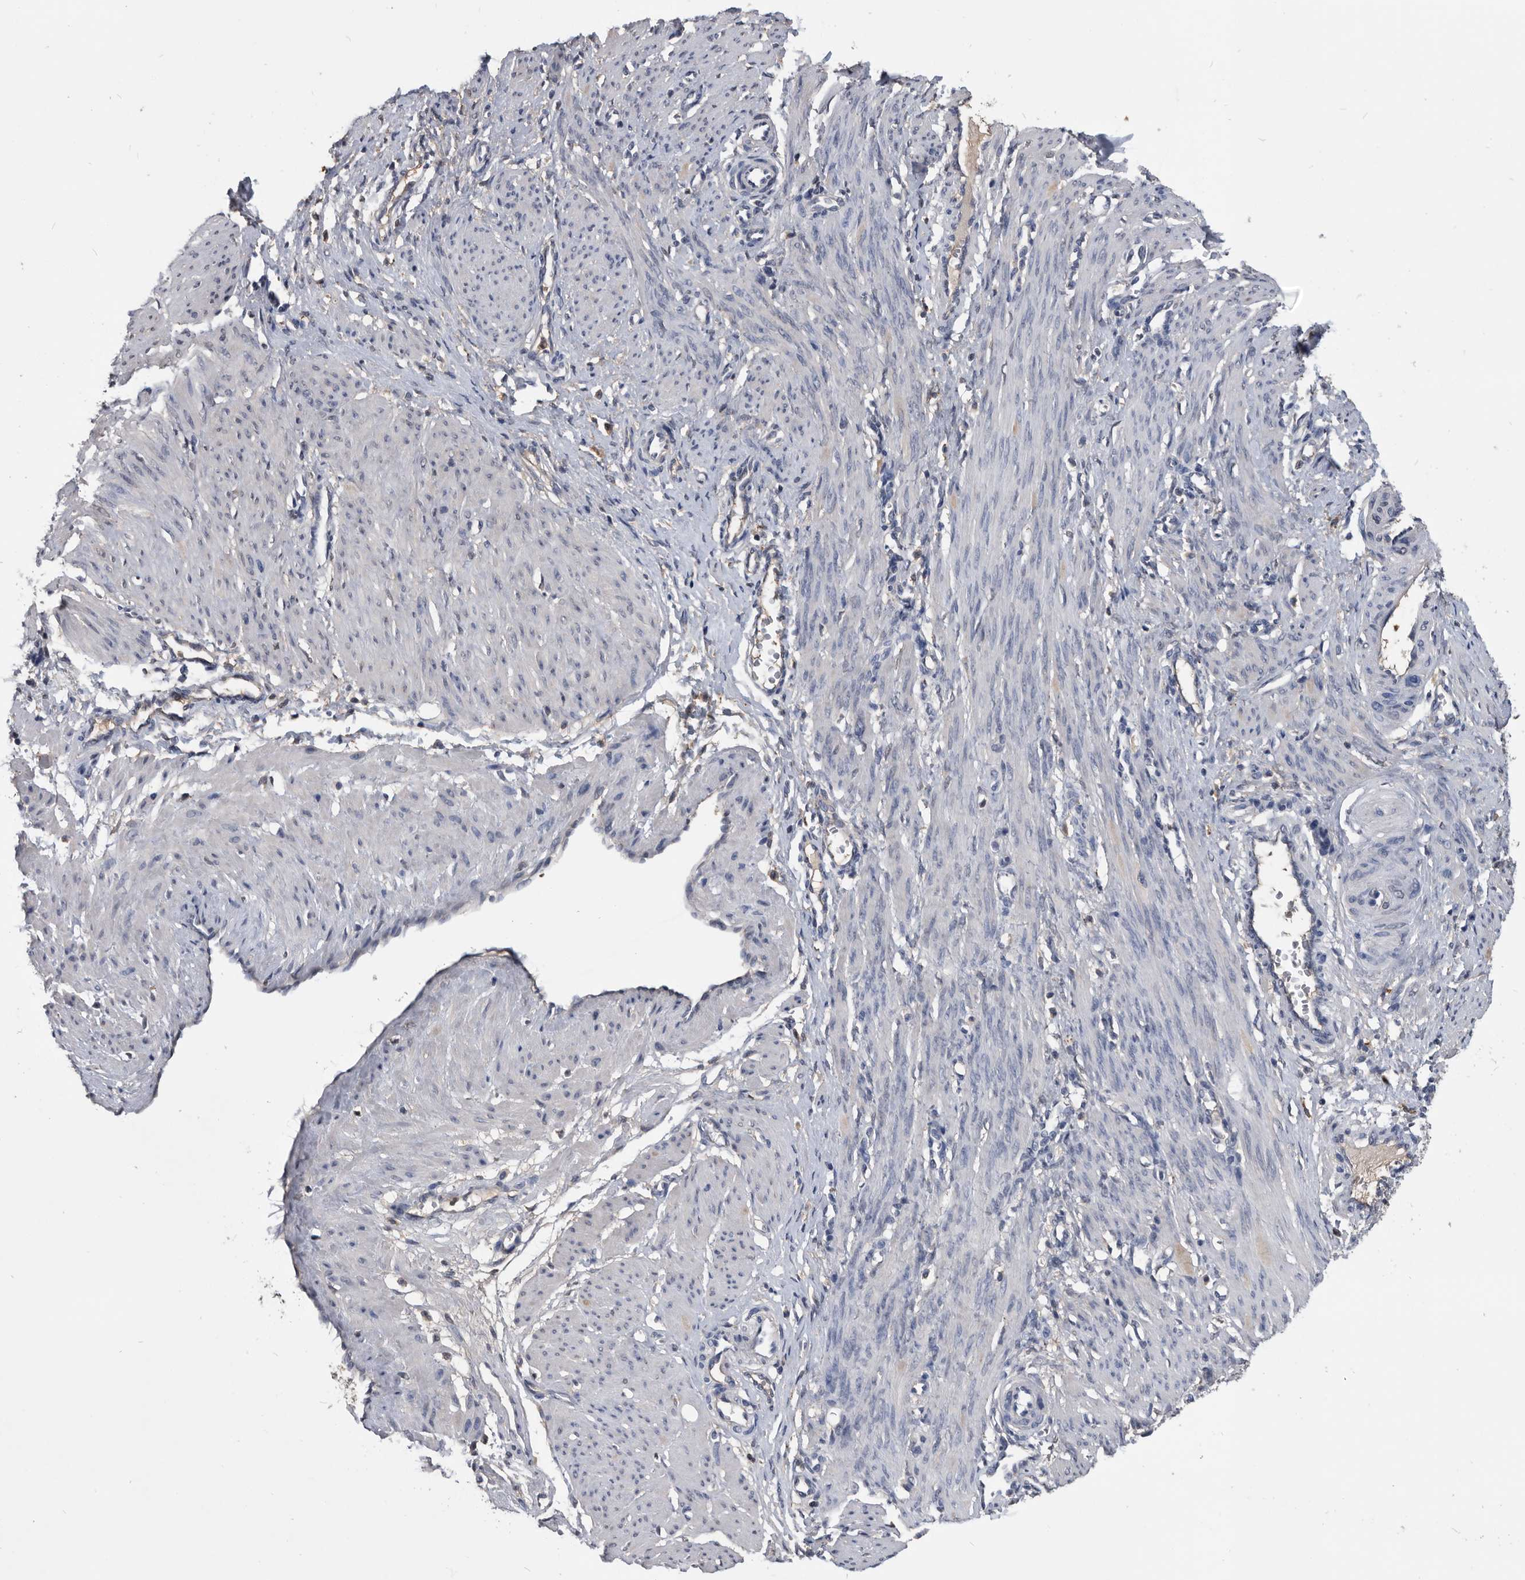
{"staining": {"intensity": "negative", "quantity": "none", "location": "none"}, "tissue": "smooth muscle", "cell_type": "Smooth muscle cells", "image_type": "normal", "snomed": [{"axis": "morphology", "description": "Normal tissue, NOS"}, {"axis": "topography", "description": "Endometrium"}], "caption": "The image displays no significant expression in smooth muscle cells of smooth muscle.", "gene": "PDXK", "patient": {"sex": "female", "age": 33}}